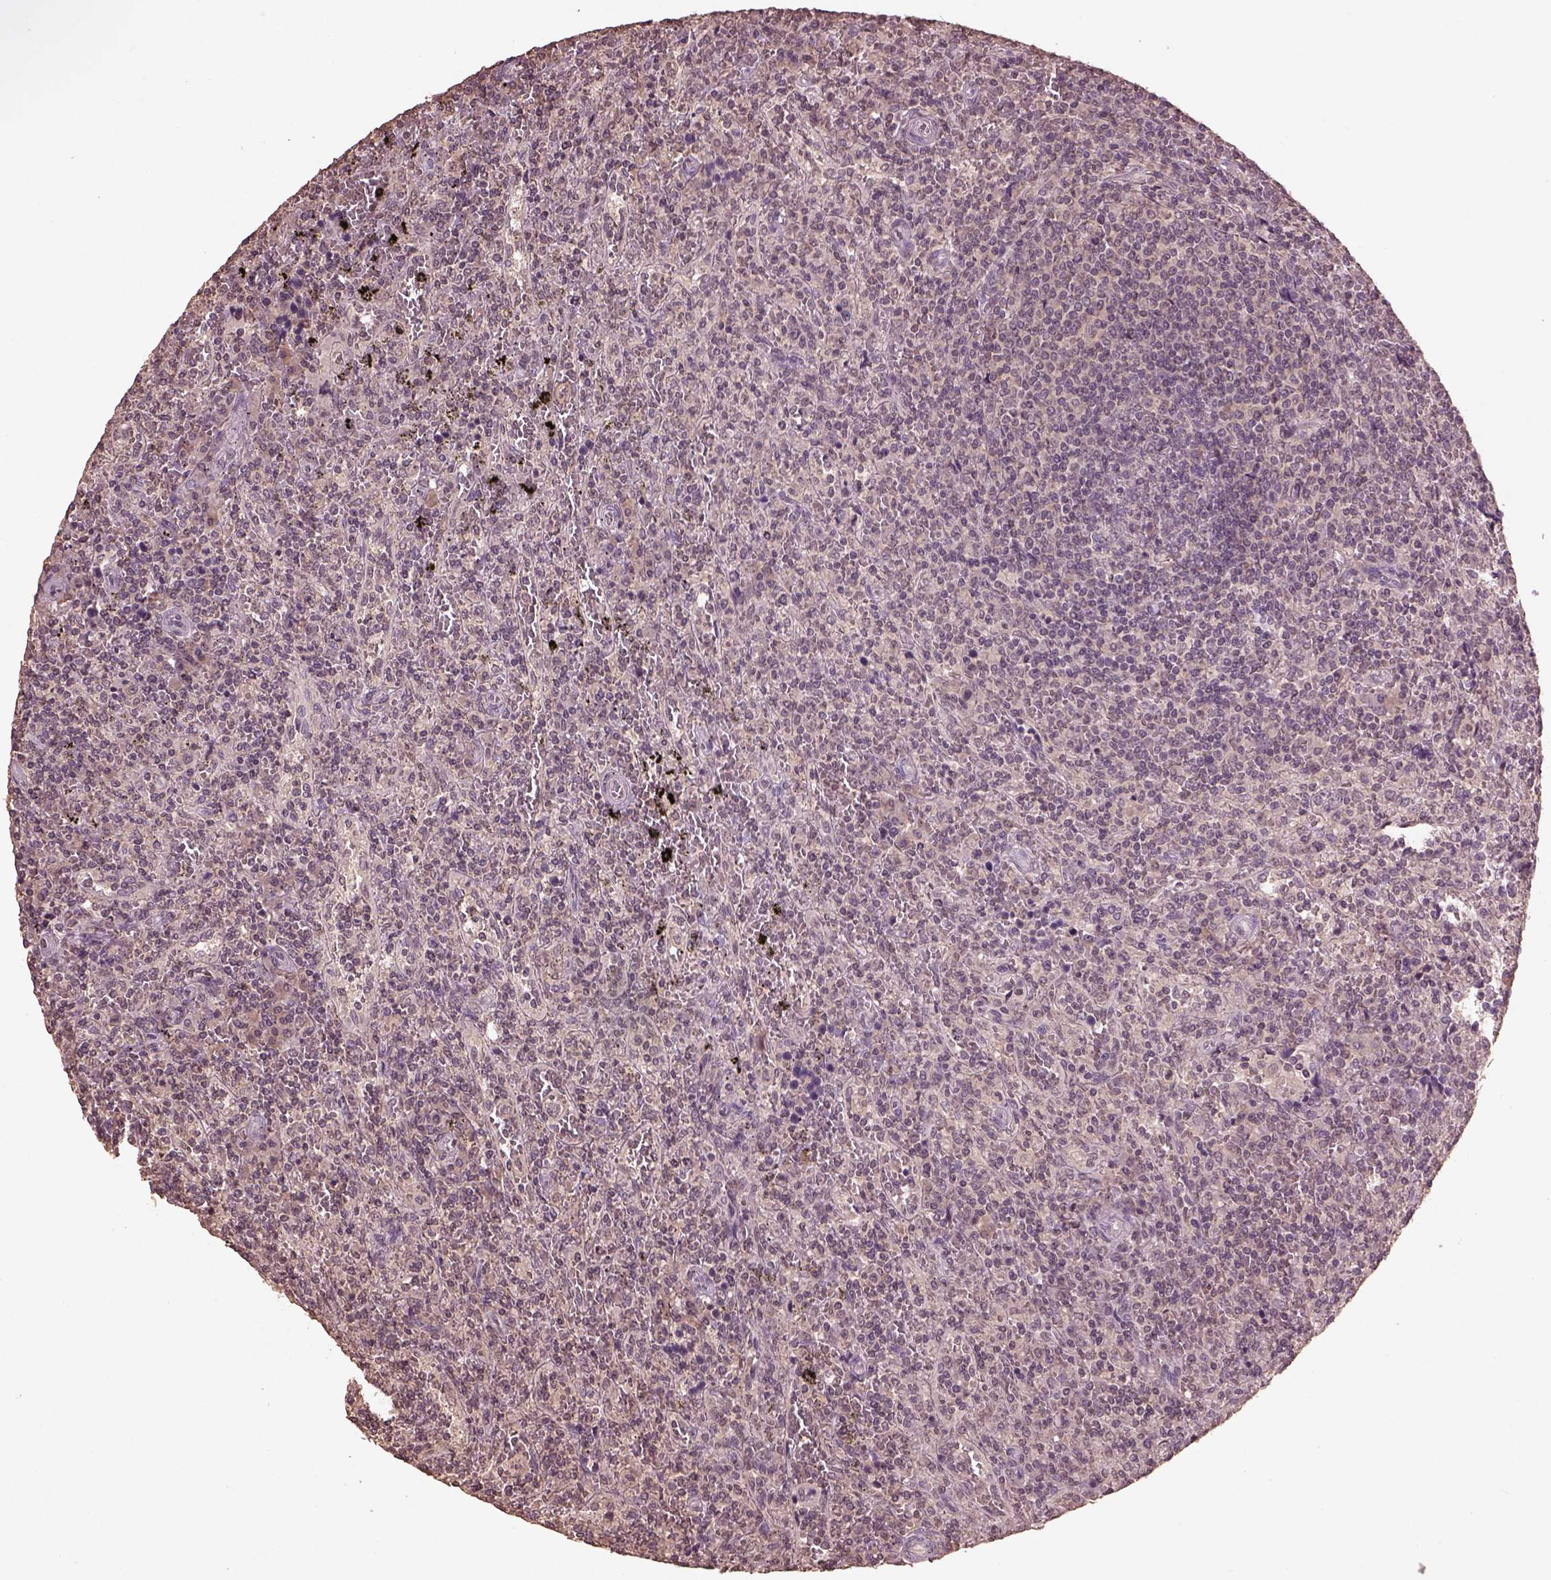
{"staining": {"intensity": "negative", "quantity": "none", "location": "none"}, "tissue": "lymphoma", "cell_type": "Tumor cells", "image_type": "cancer", "snomed": [{"axis": "morphology", "description": "Malignant lymphoma, non-Hodgkin's type, Low grade"}, {"axis": "topography", "description": "Spleen"}], "caption": "This is a histopathology image of immunohistochemistry staining of malignant lymphoma, non-Hodgkin's type (low-grade), which shows no expression in tumor cells.", "gene": "CPT1C", "patient": {"sex": "male", "age": 62}}